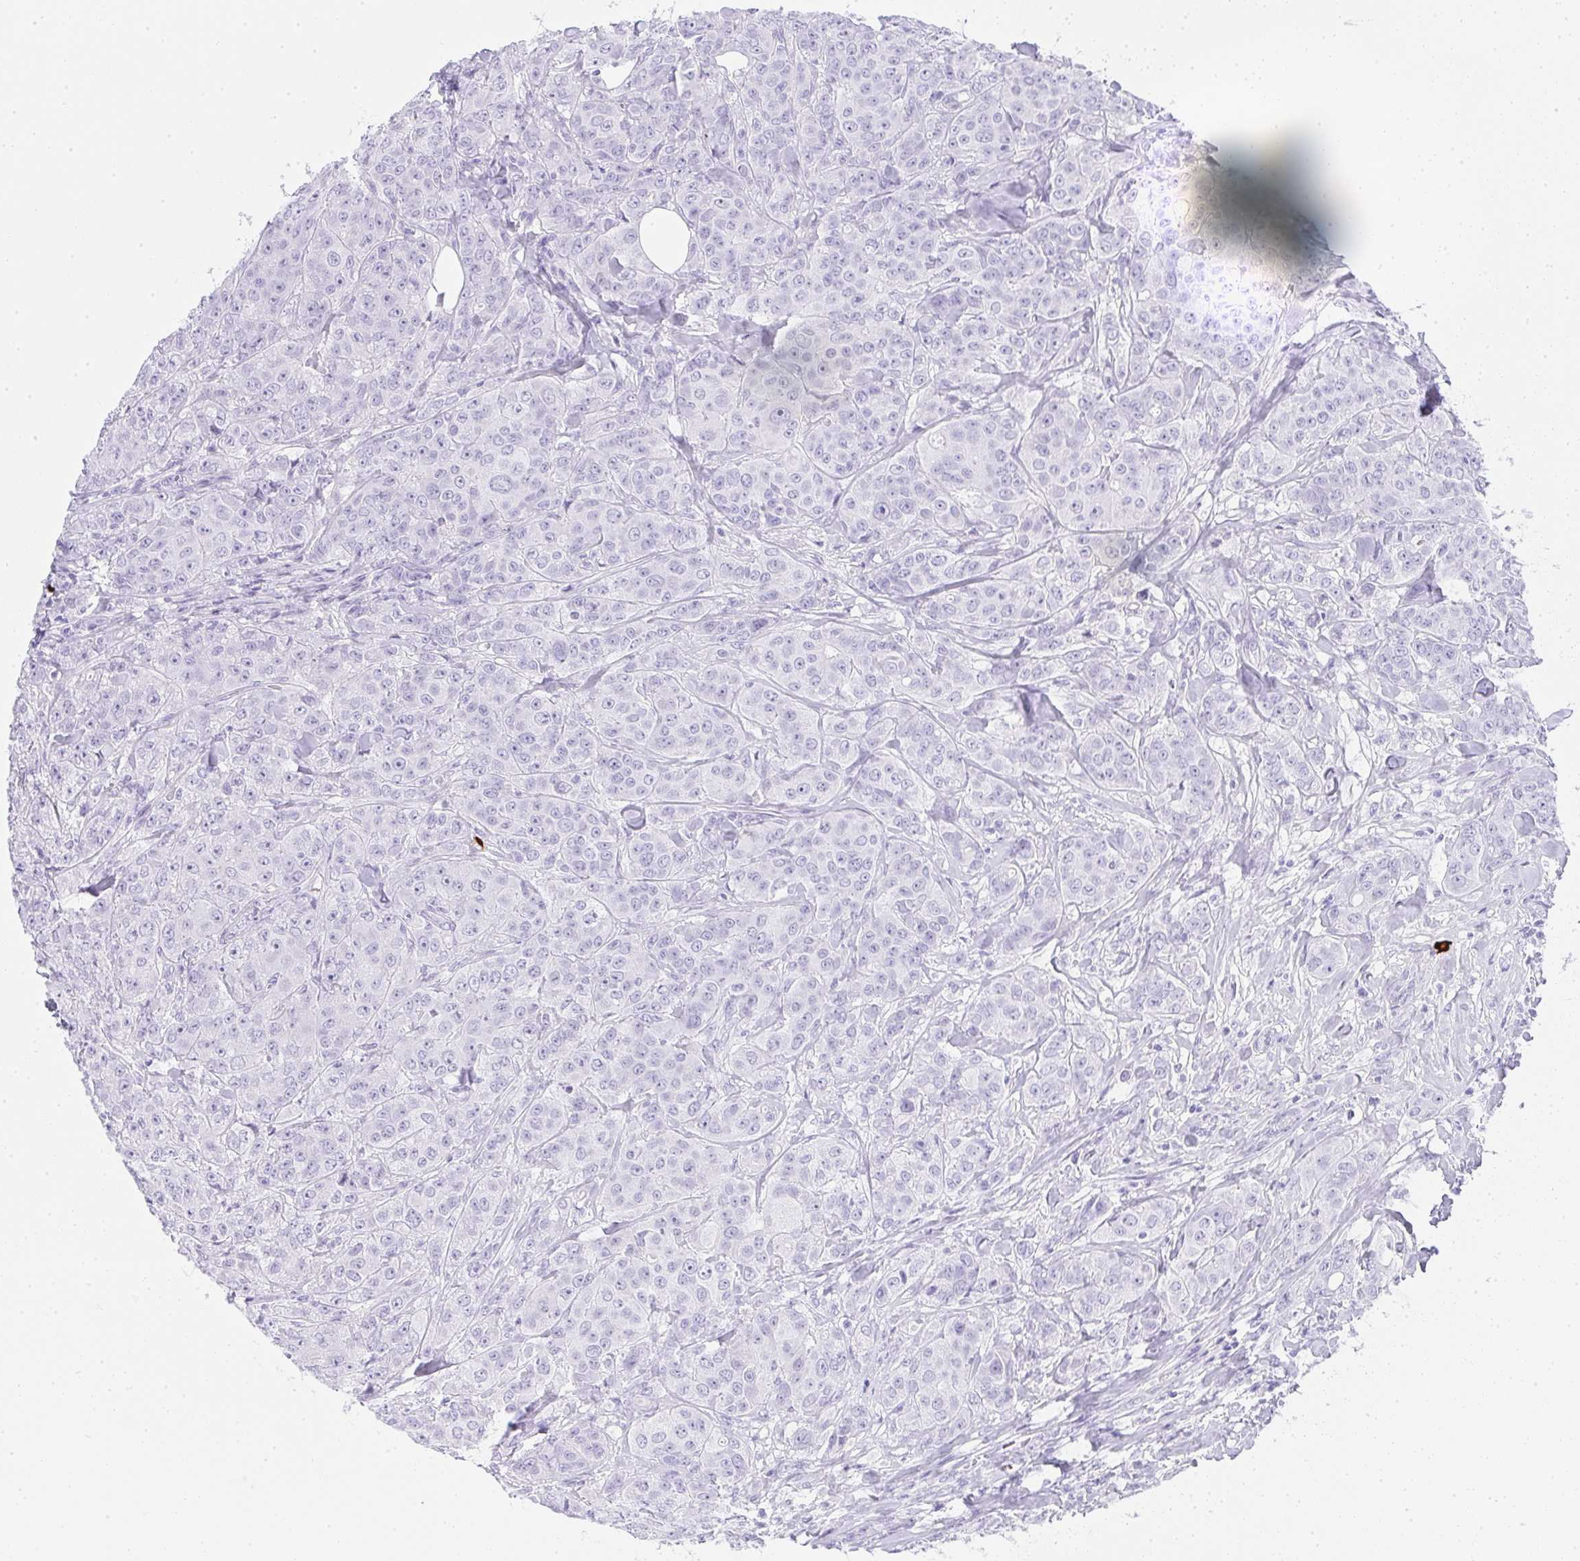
{"staining": {"intensity": "negative", "quantity": "none", "location": "none"}, "tissue": "breast cancer", "cell_type": "Tumor cells", "image_type": "cancer", "snomed": [{"axis": "morphology", "description": "Normal tissue, NOS"}, {"axis": "morphology", "description": "Duct carcinoma"}, {"axis": "topography", "description": "Breast"}], "caption": "Tumor cells are negative for protein expression in human breast cancer.", "gene": "CDADC1", "patient": {"sex": "female", "age": 43}}